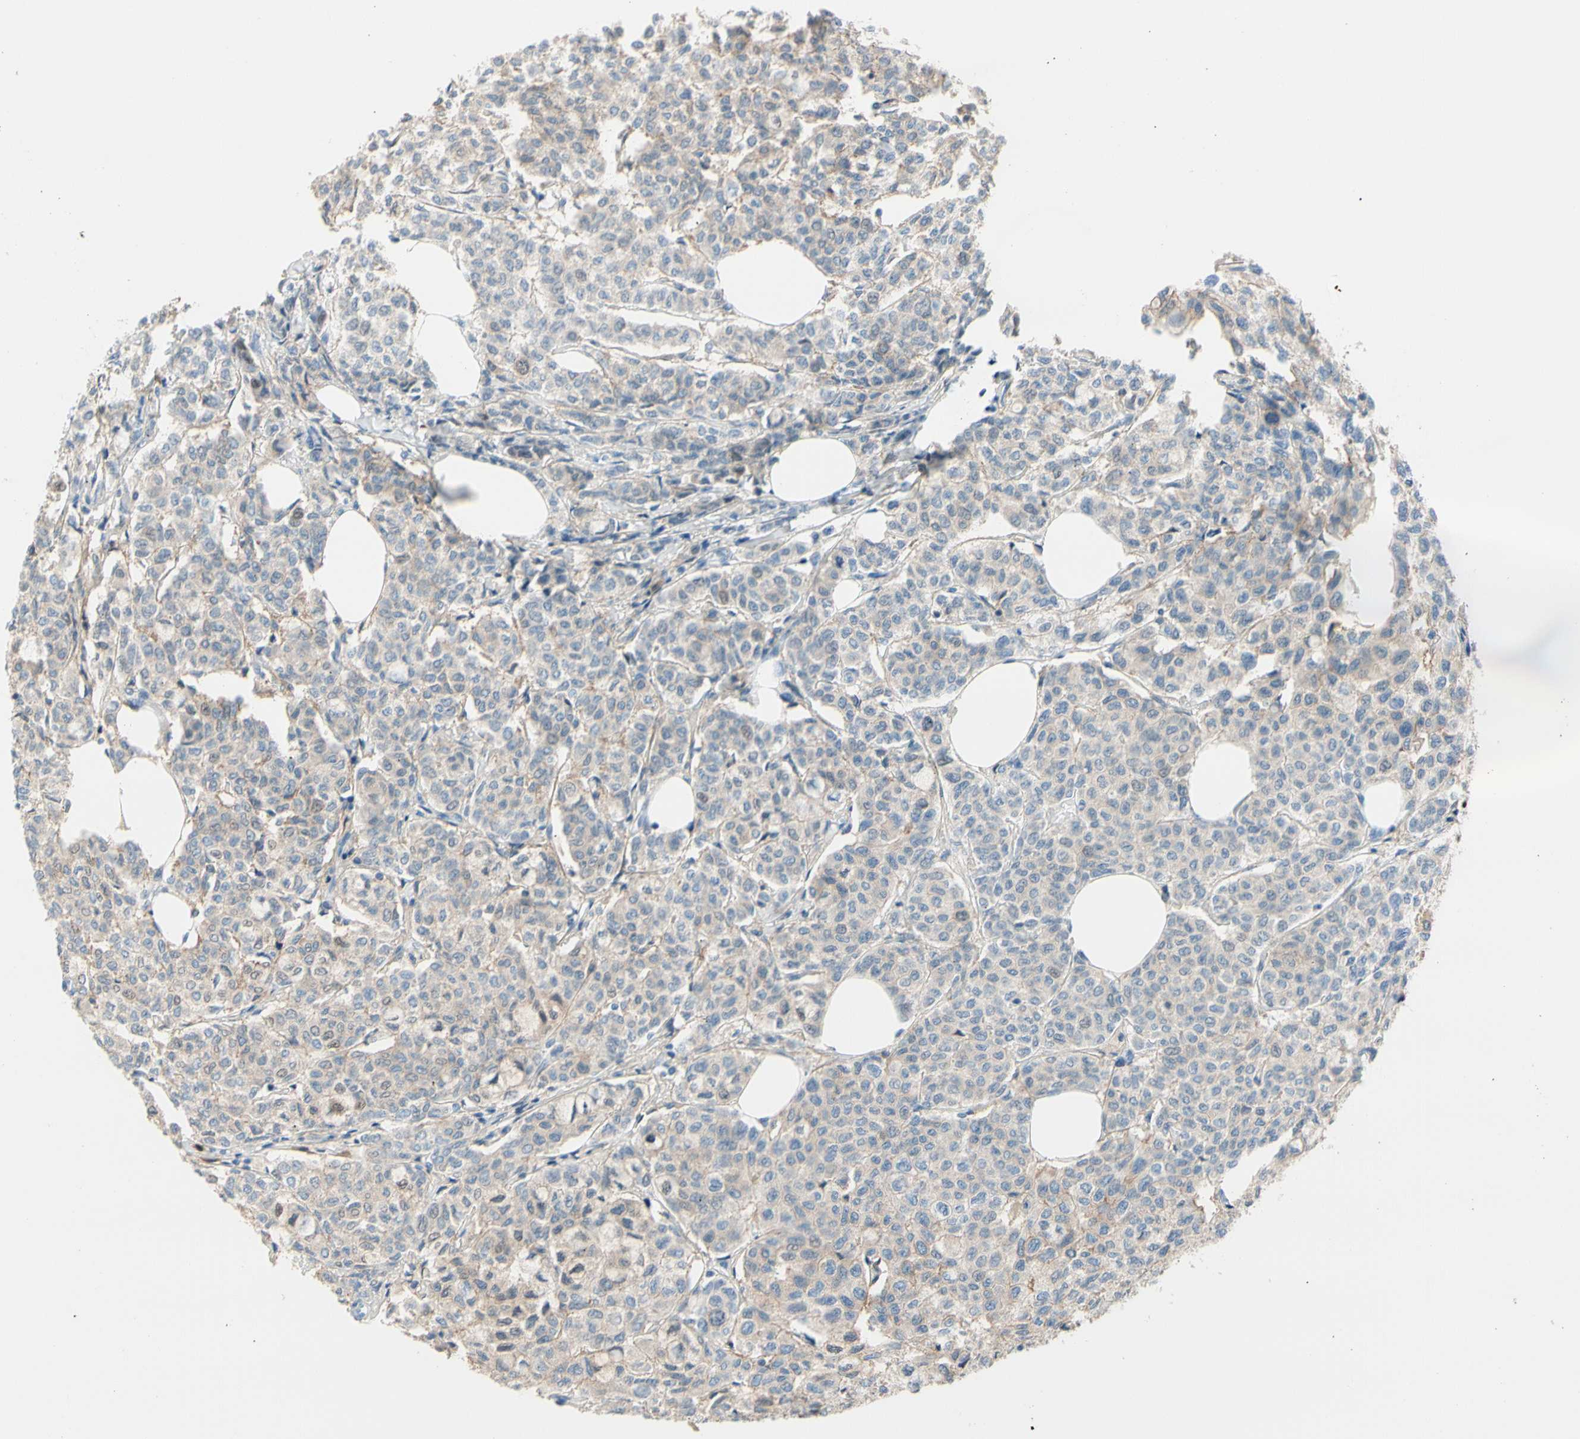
{"staining": {"intensity": "weak", "quantity": "<25%", "location": "cytoplasmic/membranous"}, "tissue": "breast cancer", "cell_type": "Tumor cells", "image_type": "cancer", "snomed": [{"axis": "morphology", "description": "Lobular carcinoma"}, {"axis": "topography", "description": "Breast"}], "caption": "Tumor cells are negative for protein expression in human breast cancer.", "gene": "PTTG1", "patient": {"sex": "female", "age": 60}}